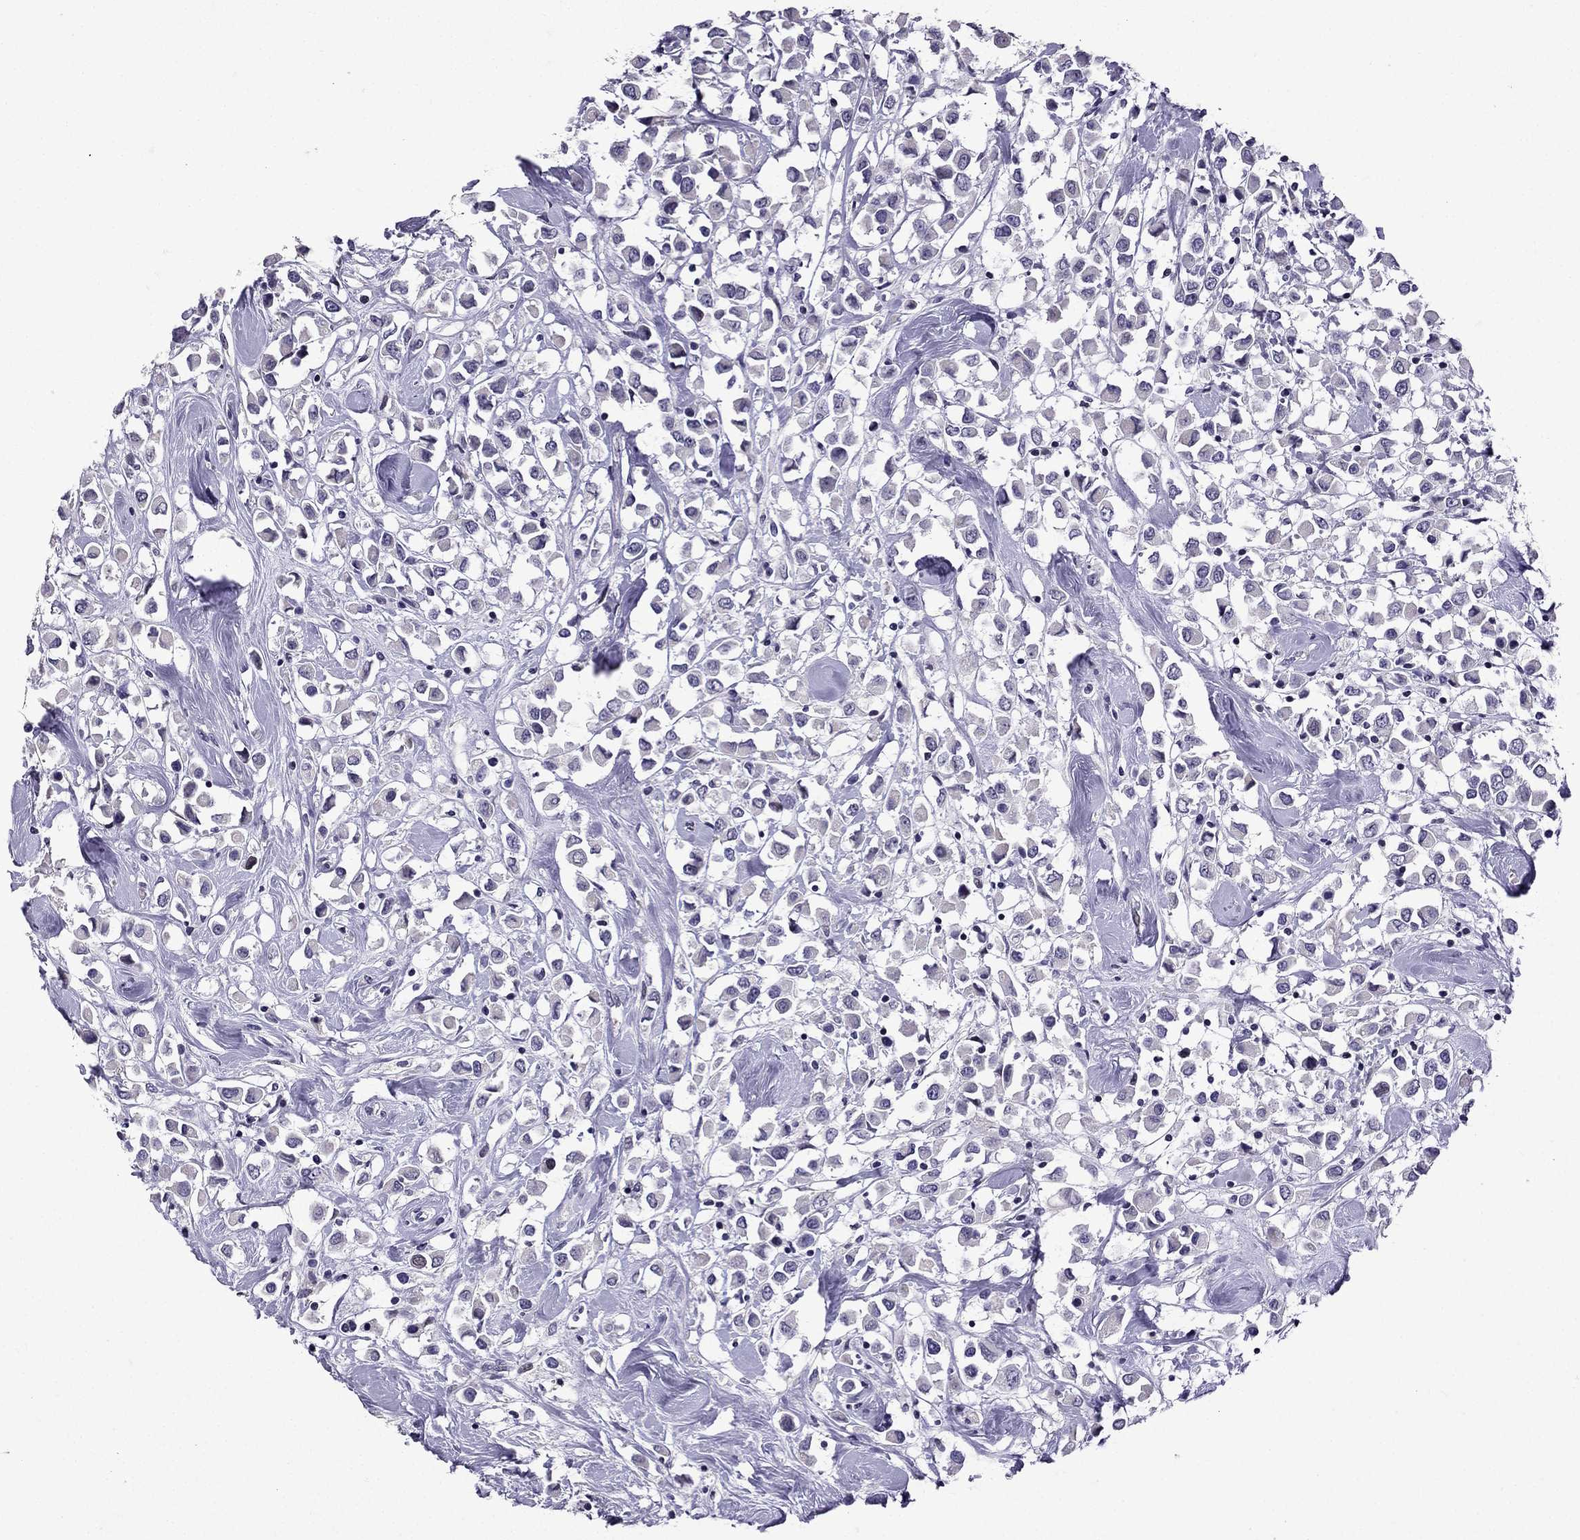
{"staining": {"intensity": "negative", "quantity": "none", "location": "none"}, "tissue": "breast cancer", "cell_type": "Tumor cells", "image_type": "cancer", "snomed": [{"axis": "morphology", "description": "Duct carcinoma"}, {"axis": "topography", "description": "Breast"}], "caption": "Photomicrograph shows no significant protein expression in tumor cells of breast cancer. (DAB immunohistochemistry with hematoxylin counter stain).", "gene": "TTN", "patient": {"sex": "female", "age": 61}}